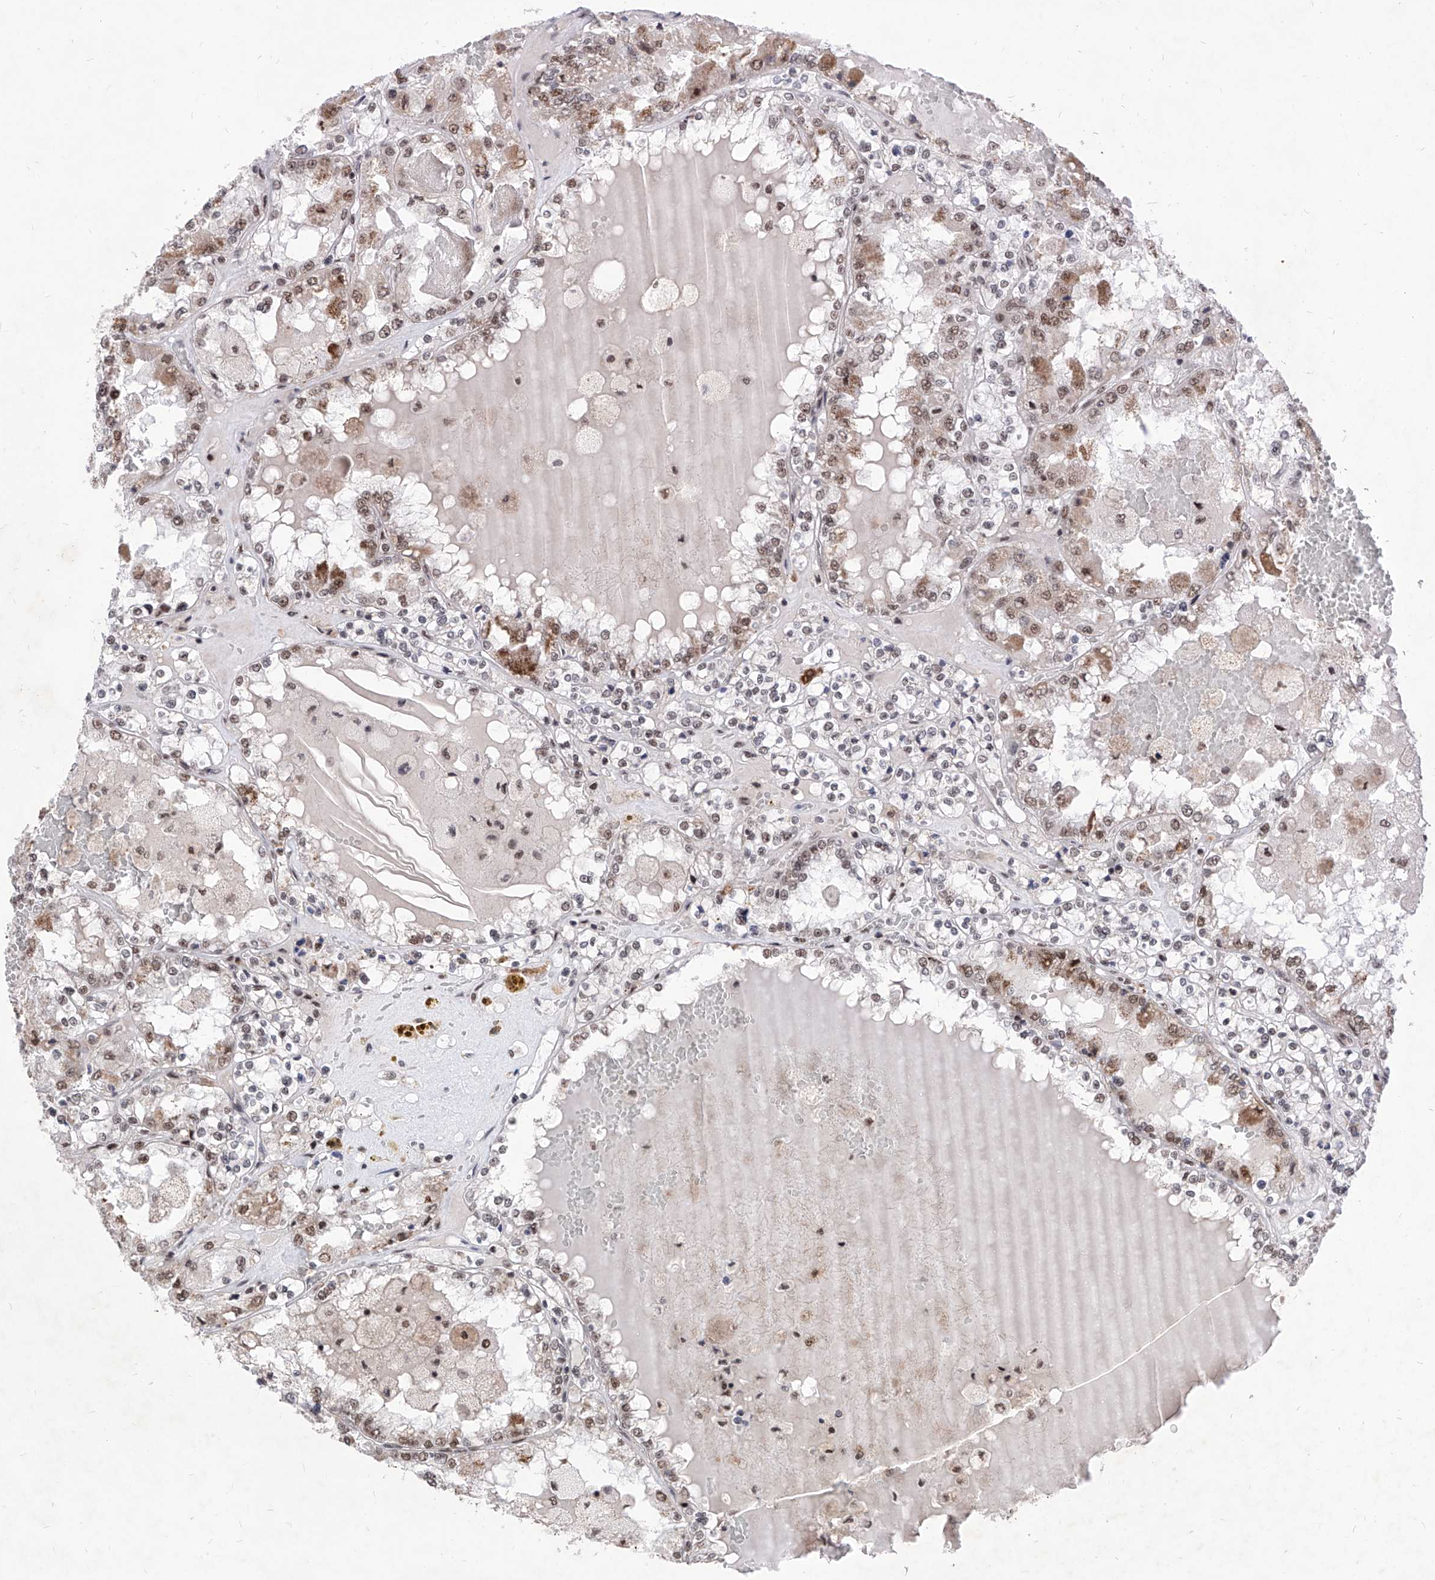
{"staining": {"intensity": "moderate", "quantity": "25%-75%", "location": "nuclear"}, "tissue": "renal cancer", "cell_type": "Tumor cells", "image_type": "cancer", "snomed": [{"axis": "morphology", "description": "Adenocarcinoma, NOS"}, {"axis": "topography", "description": "Kidney"}], "caption": "Moderate nuclear protein positivity is identified in about 25%-75% of tumor cells in renal cancer (adenocarcinoma).", "gene": "PHF5A", "patient": {"sex": "female", "age": 56}}